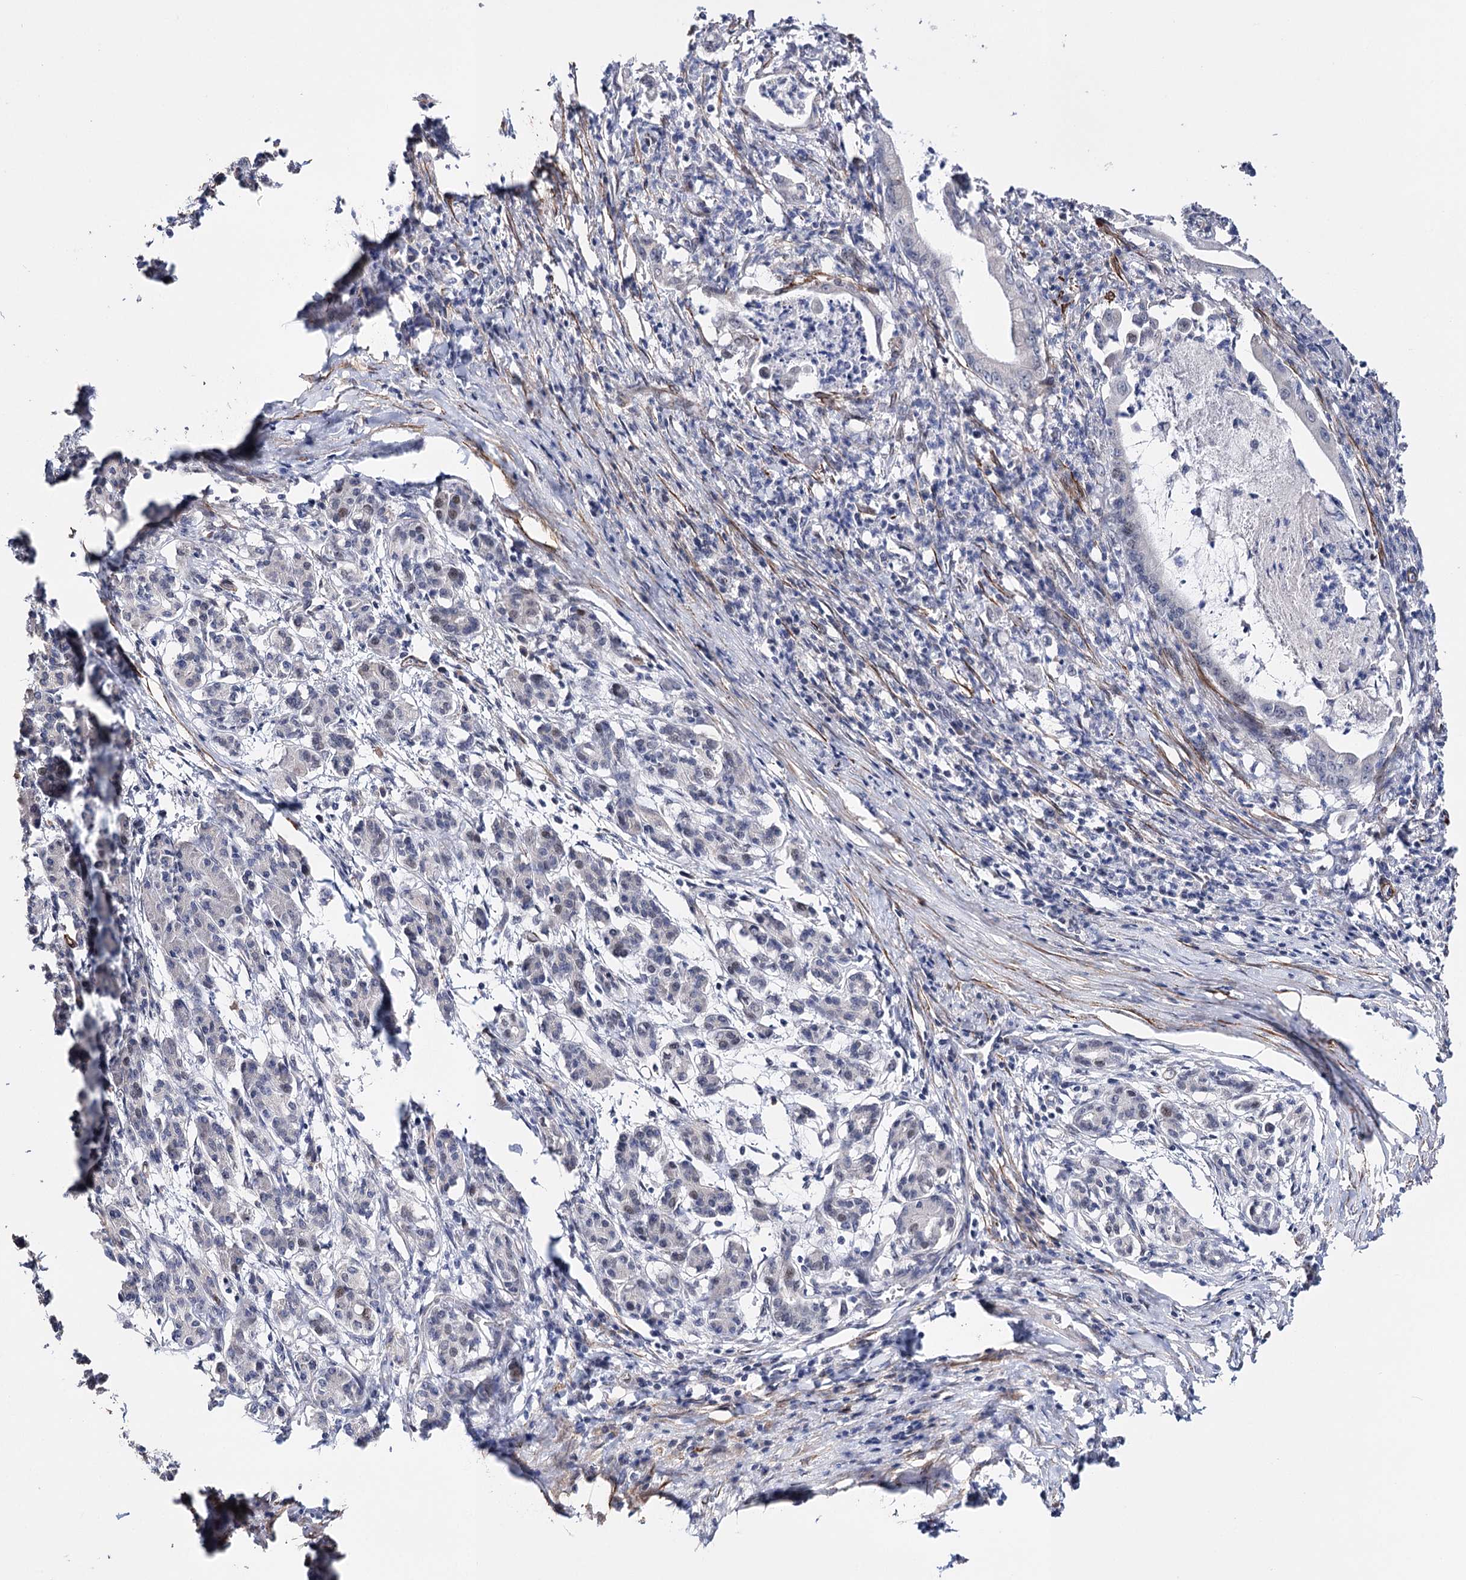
{"staining": {"intensity": "negative", "quantity": "none", "location": "none"}, "tissue": "pancreatic cancer", "cell_type": "Tumor cells", "image_type": "cancer", "snomed": [{"axis": "morphology", "description": "Adenocarcinoma, NOS"}, {"axis": "topography", "description": "Pancreas"}], "caption": "Immunohistochemistry histopathology image of neoplastic tissue: human adenocarcinoma (pancreatic) stained with DAB (3,3'-diaminobenzidine) displays no significant protein positivity in tumor cells.", "gene": "CFAP46", "patient": {"sex": "female", "age": 55}}